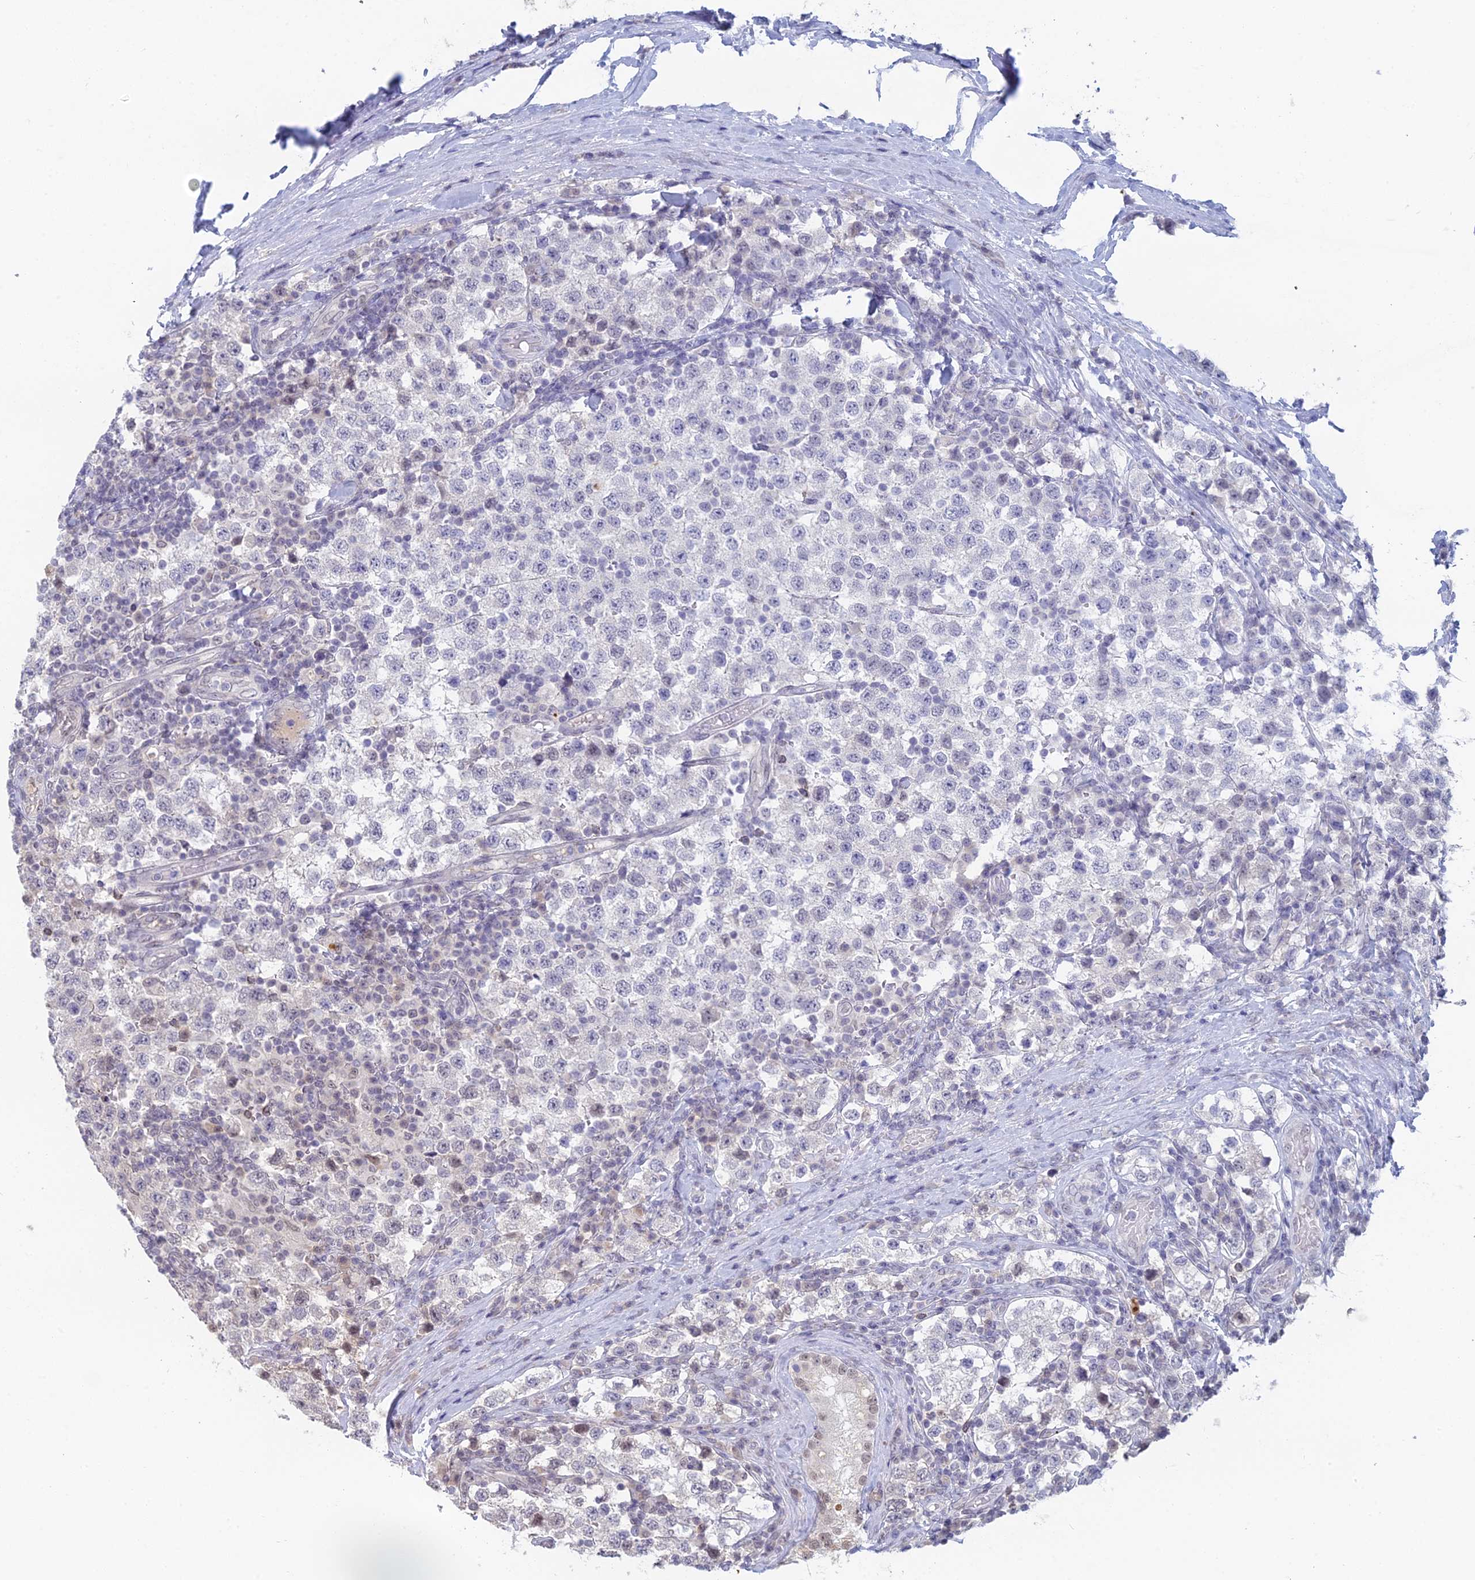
{"staining": {"intensity": "negative", "quantity": "none", "location": "none"}, "tissue": "testis cancer", "cell_type": "Tumor cells", "image_type": "cancer", "snomed": [{"axis": "morphology", "description": "Seminoma, NOS"}, {"axis": "topography", "description": "Testis"}], "caption": "Immunohistochemistry micrograph of seminoma (testis) stained for a protein (brown), which demonstrates no staining in tumor cells.", "gene": "RANBP3", "patient": {"sex": "male", "age": 34}}